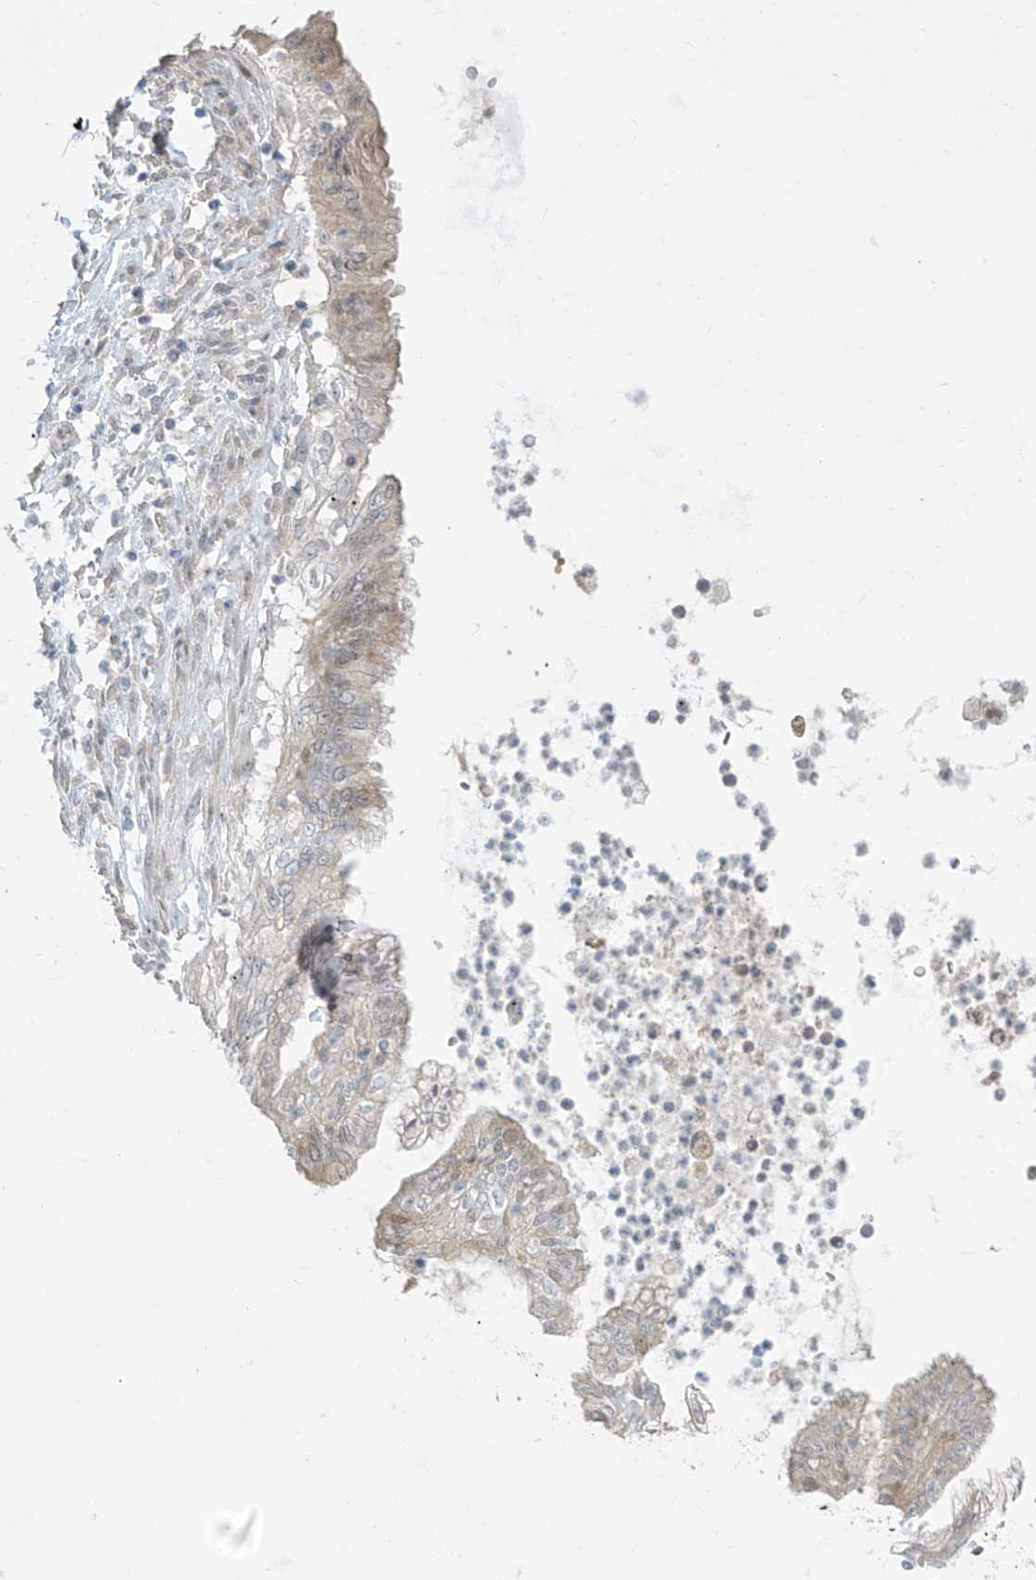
{"staining": {"intensity": "weak", "quantity": "<25%", "location": "cytoplasmic/membranous"}, "tissue": "lung cancer", "cell_type": "Tumor cells", "image_type": "cancer", "snomed": [{"axis": "morphology", "description": "Adenocarcinoma, NOS"}, {"axis": "topography", "description": "Lung"}], "caption": "Tumor cells show no significant protein positivity in adenocarcinoma (lung).", "gene": "ASPRV1", "patient": {"sex": "female", "age": 70}}